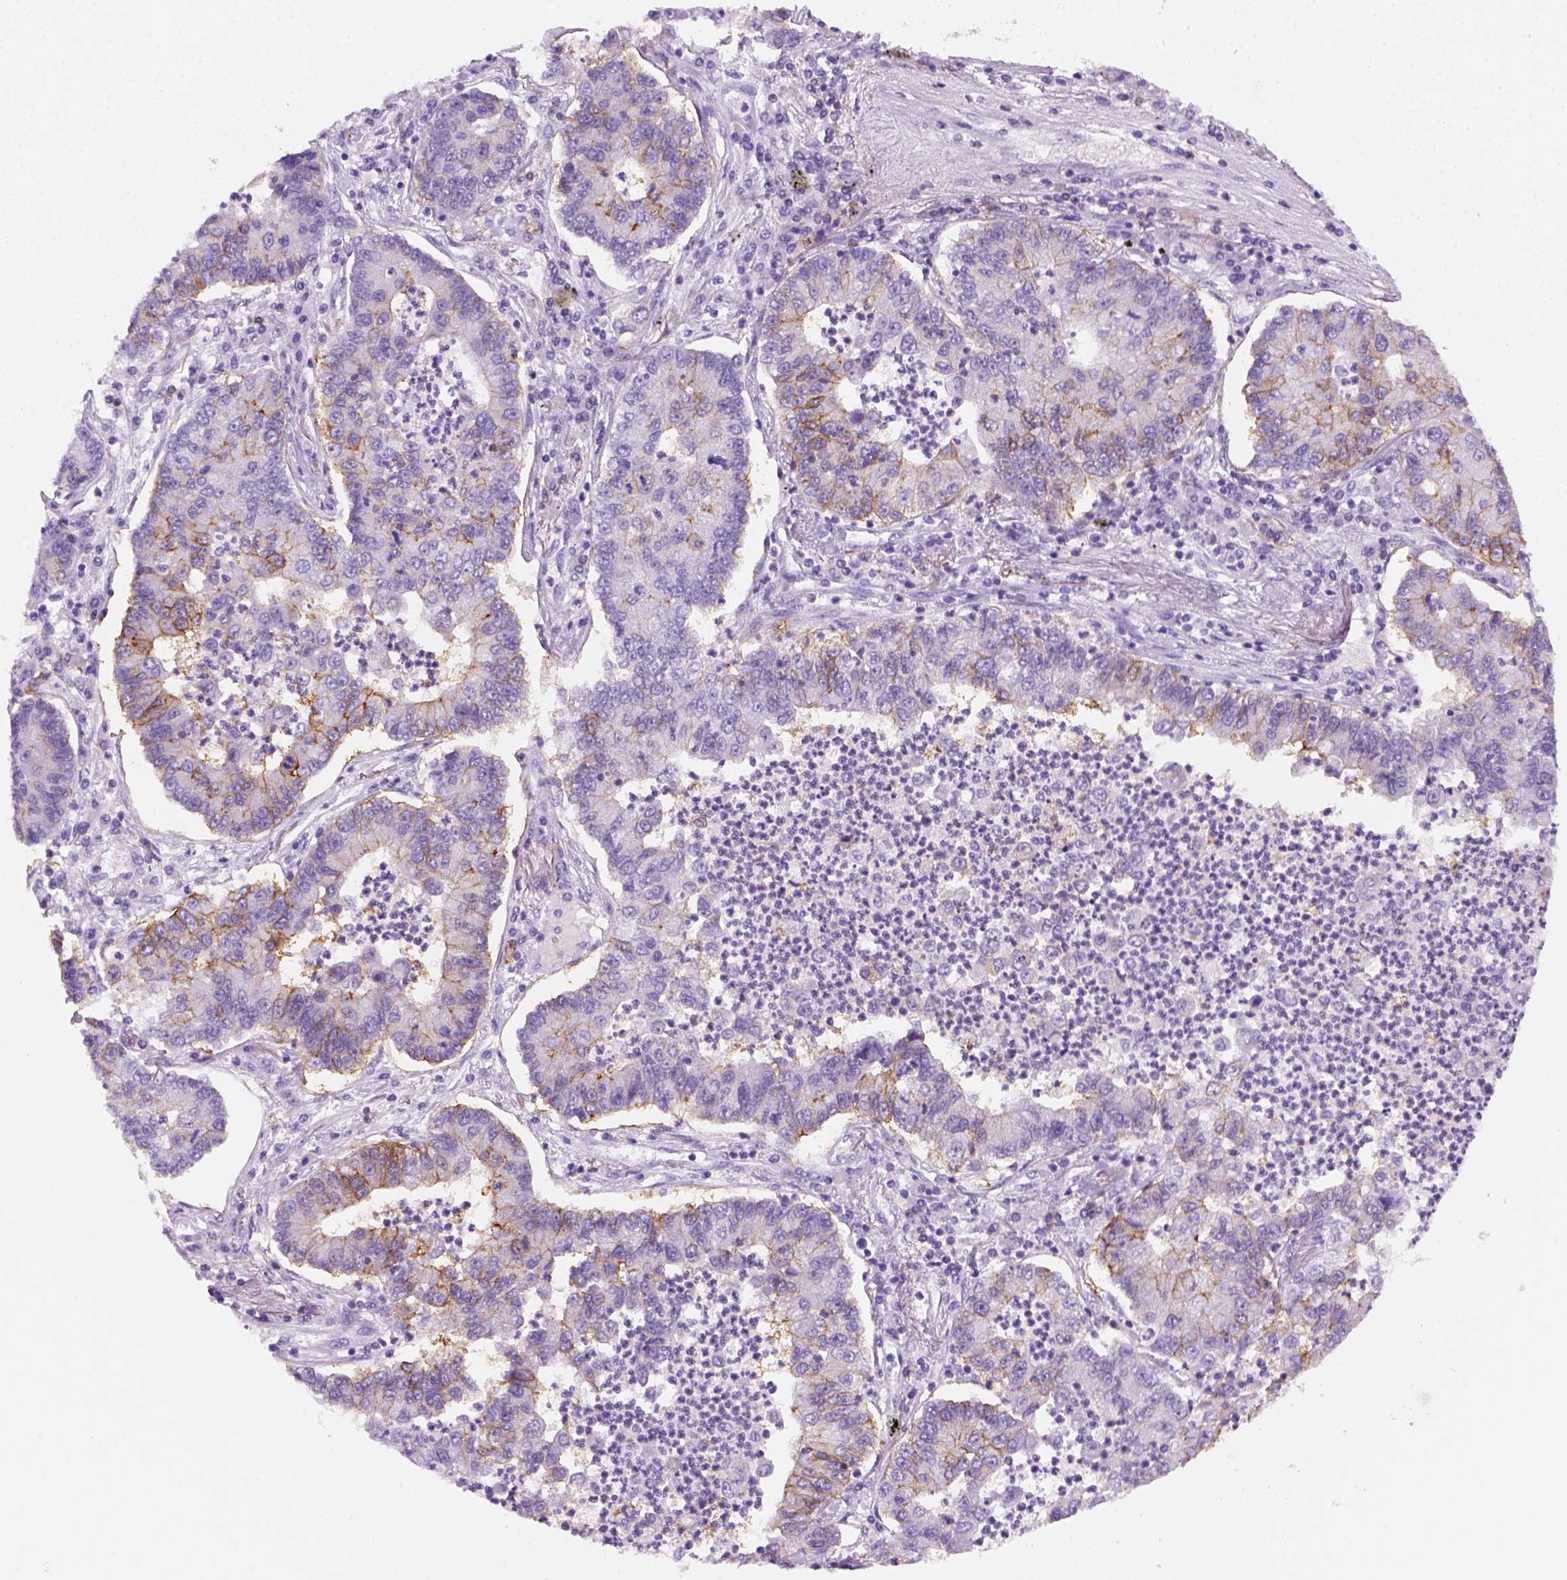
{"staining": {"intensity": "moderate", "quantity": "<25%", "location": "cytoplasmic/membranous"}, "tissue": "lung cancer", "cell_type": "Tumor cells", "image_type": "cancer", "snomed": [{"axis": "morphology", "description": "Adenocarcinoma, NOS"}, {"axis": "topography", "description": "Lung"}], "caption": "Adenocarcinoma (lung) was stained to show a protein in brown. There is low levels of moderate cytoplasmic/membranous expression in about <25% of tumor cells.", "gene": "AQP3", "patient": {"sex": "female", "age": 57}}